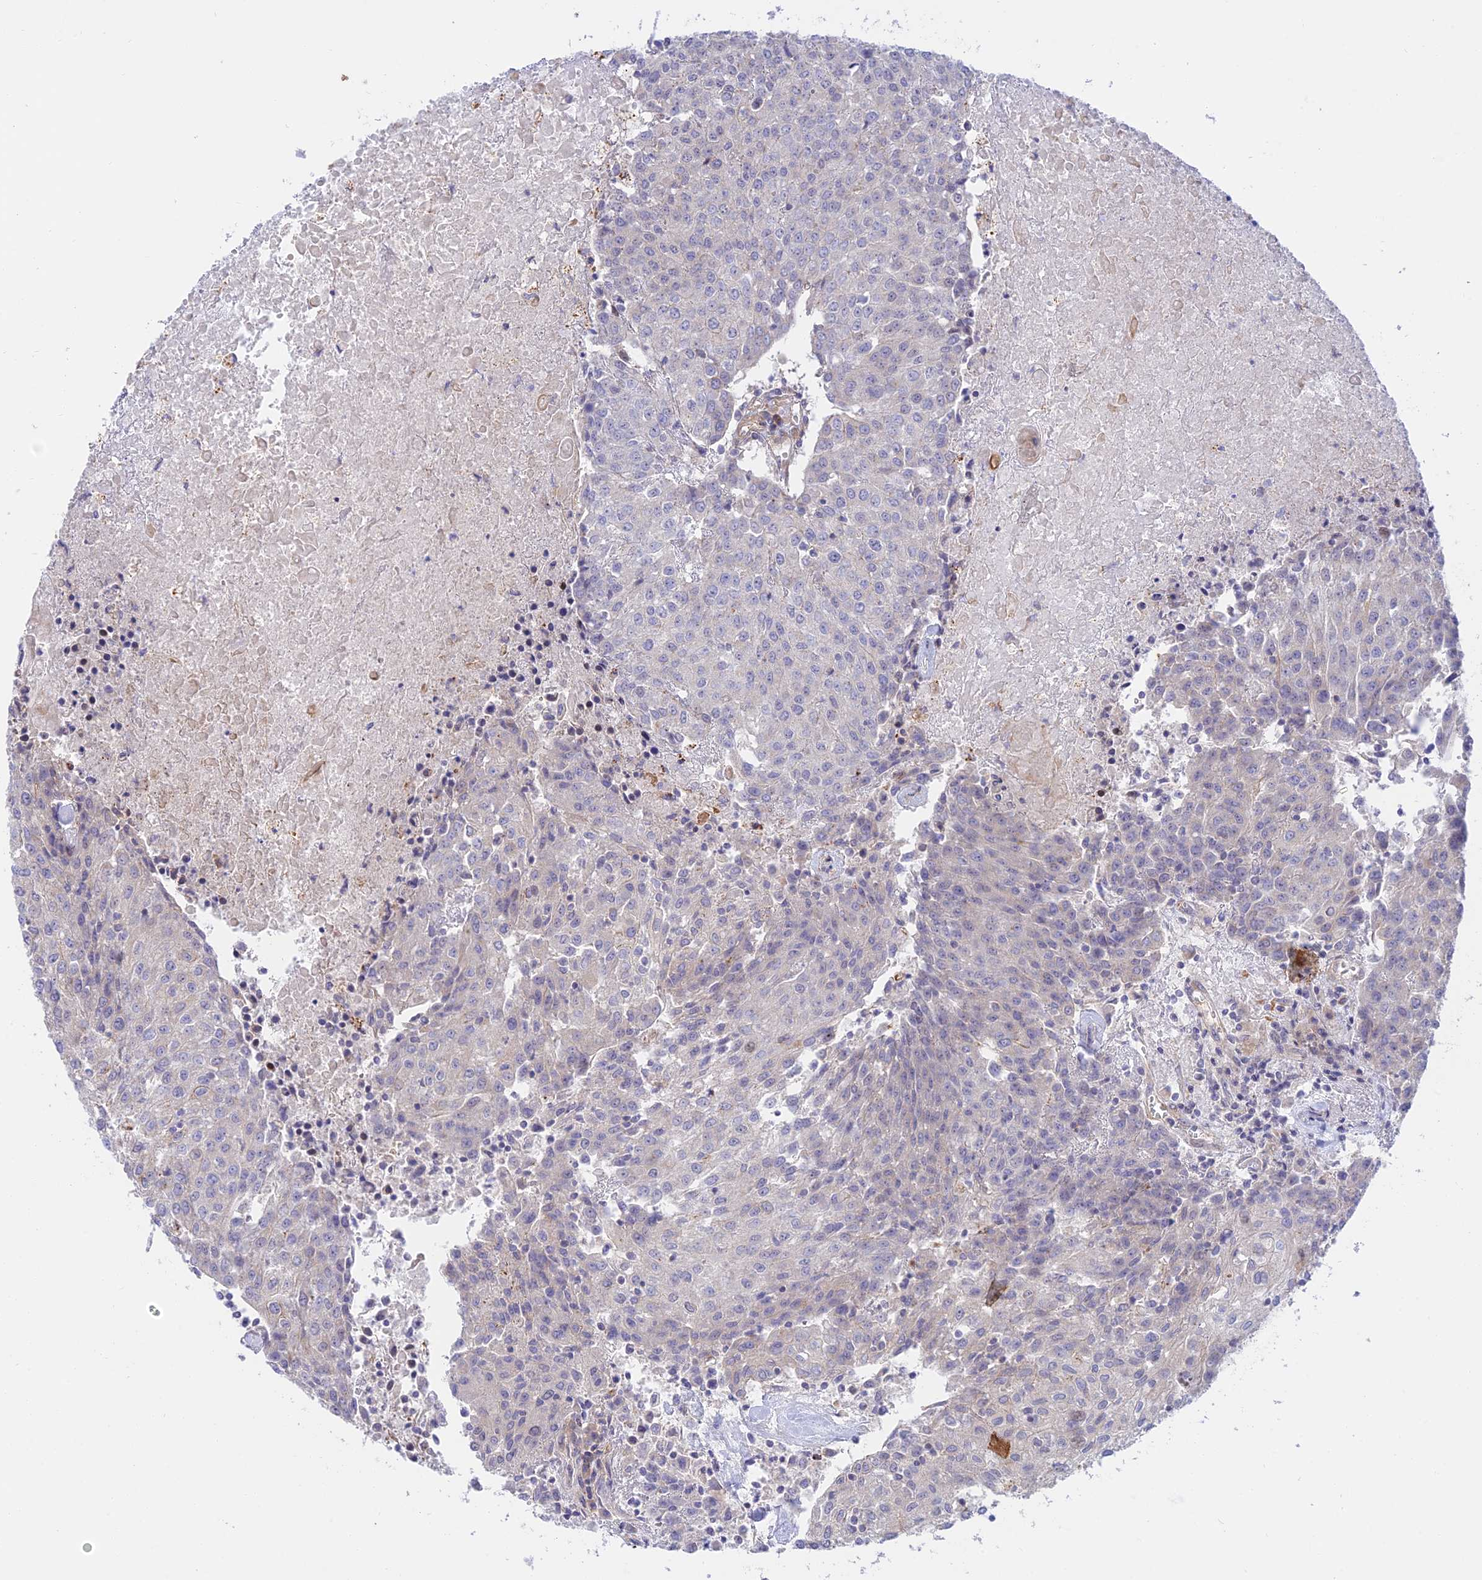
{"staining": {"intensity": "negative", "quantity": "none", "location": "none"}, "tissue": "urothelial cancer", "cell_type": "Tumor cells", "image_type": "cancer", "snomed": [{"axis": "morphology", "description": "Urothelial carcinoma, High grade"}, {"axis": "topography", "description": "Urinary bladder"}], "caption": "Tumor cells are negative for protein expression in human urothelial carcinoma (high-grade).", "gene": "KCNAB1", "patient": {"sex": "female", "age": 85}}